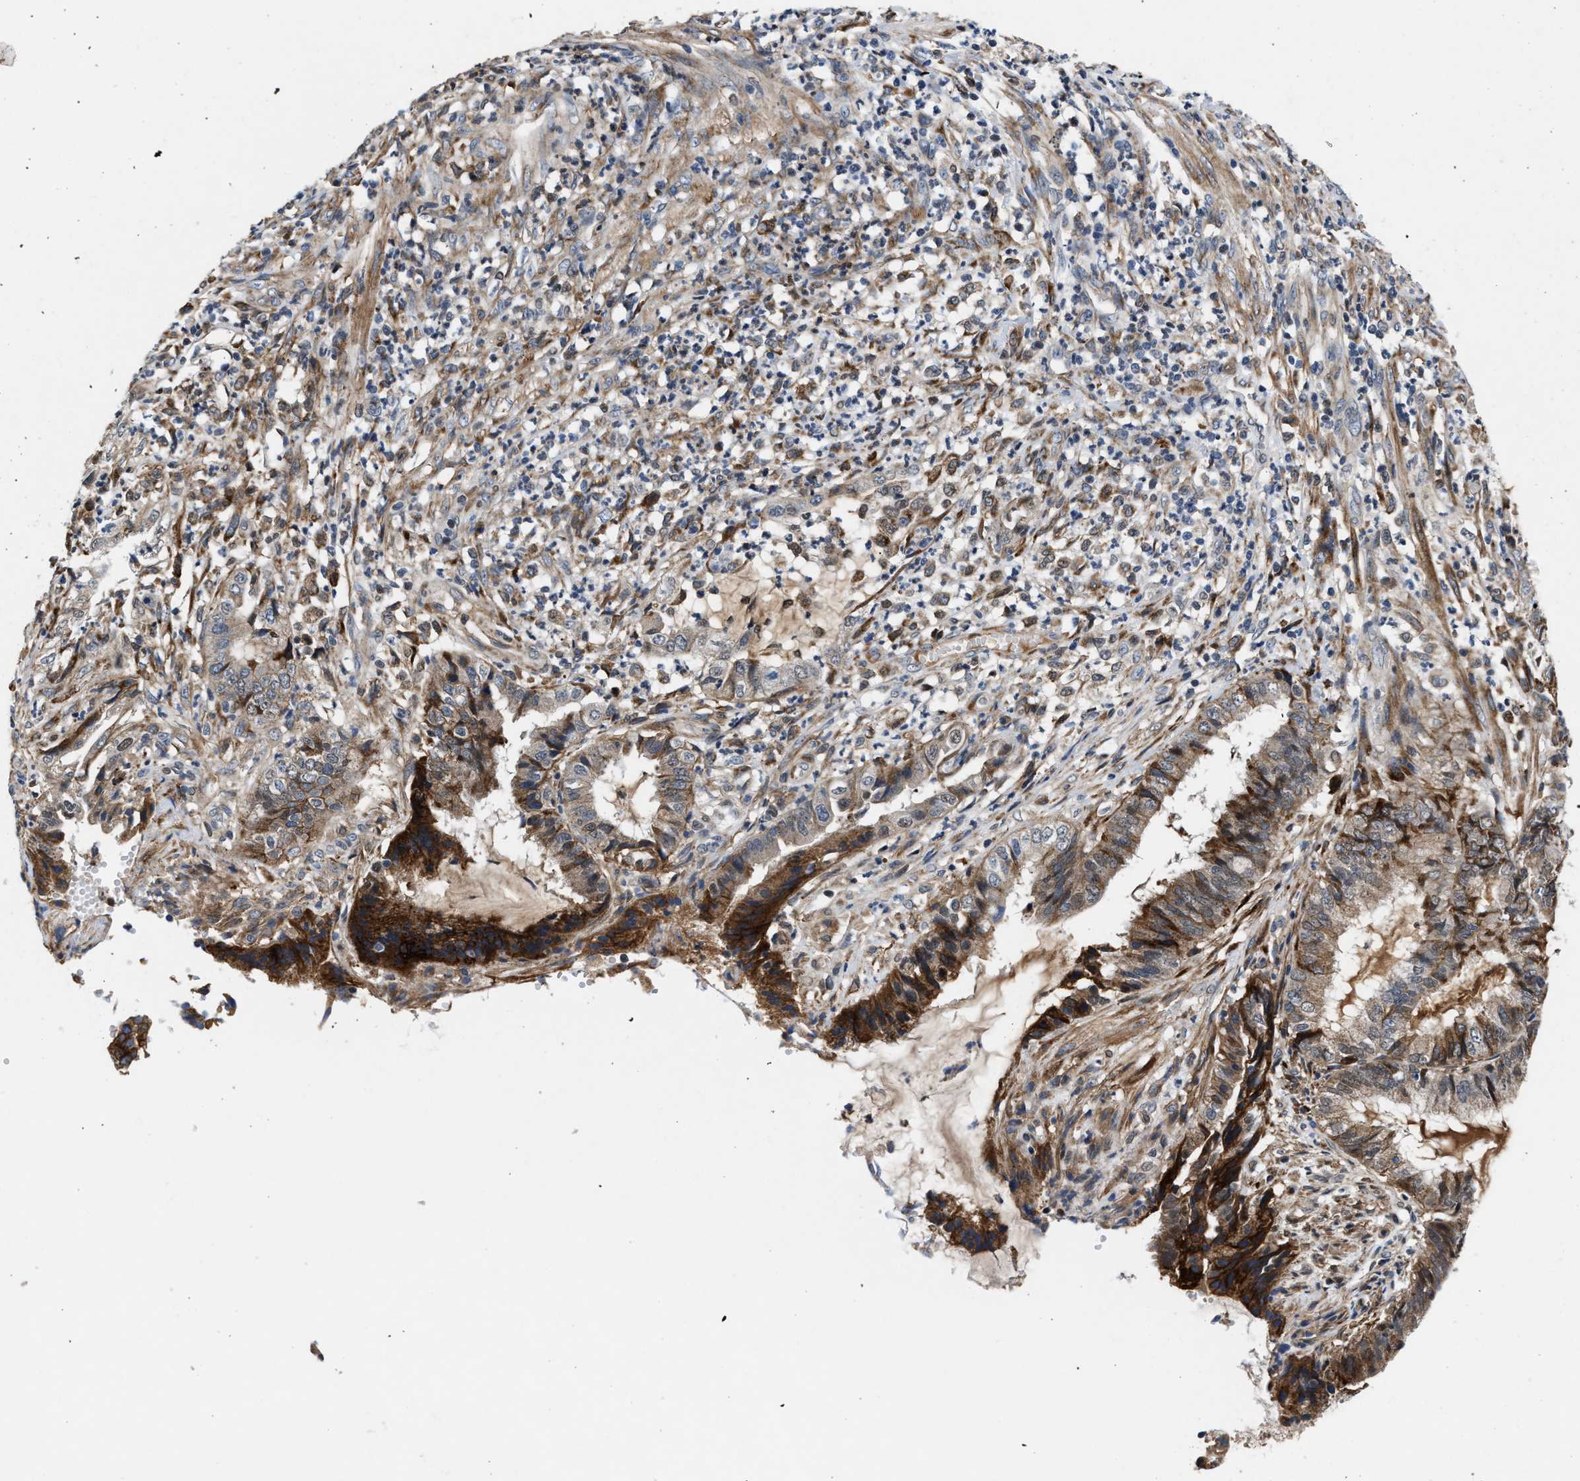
{"staining": {"intensity": "moderate", "quantity": ">75%", "location": "cytoplasmic/membranous"}, "tissue": "endometrial cancer", "cell_type": "Tumor cells", "image_type": "cancer", "snomed": [{"axis": "morphology", "description": "Adenocarcinoma, NOS"}, {"axis": "topography", "description": "Endometrium"}], "caption": "Endometrial adenocarcinoma stained for a protein reveals moderate cytoplasmic/membranous positivity in tumor cells.", "gene": "SLC12A2", "patient": {"sex": "female", "age": 51}}